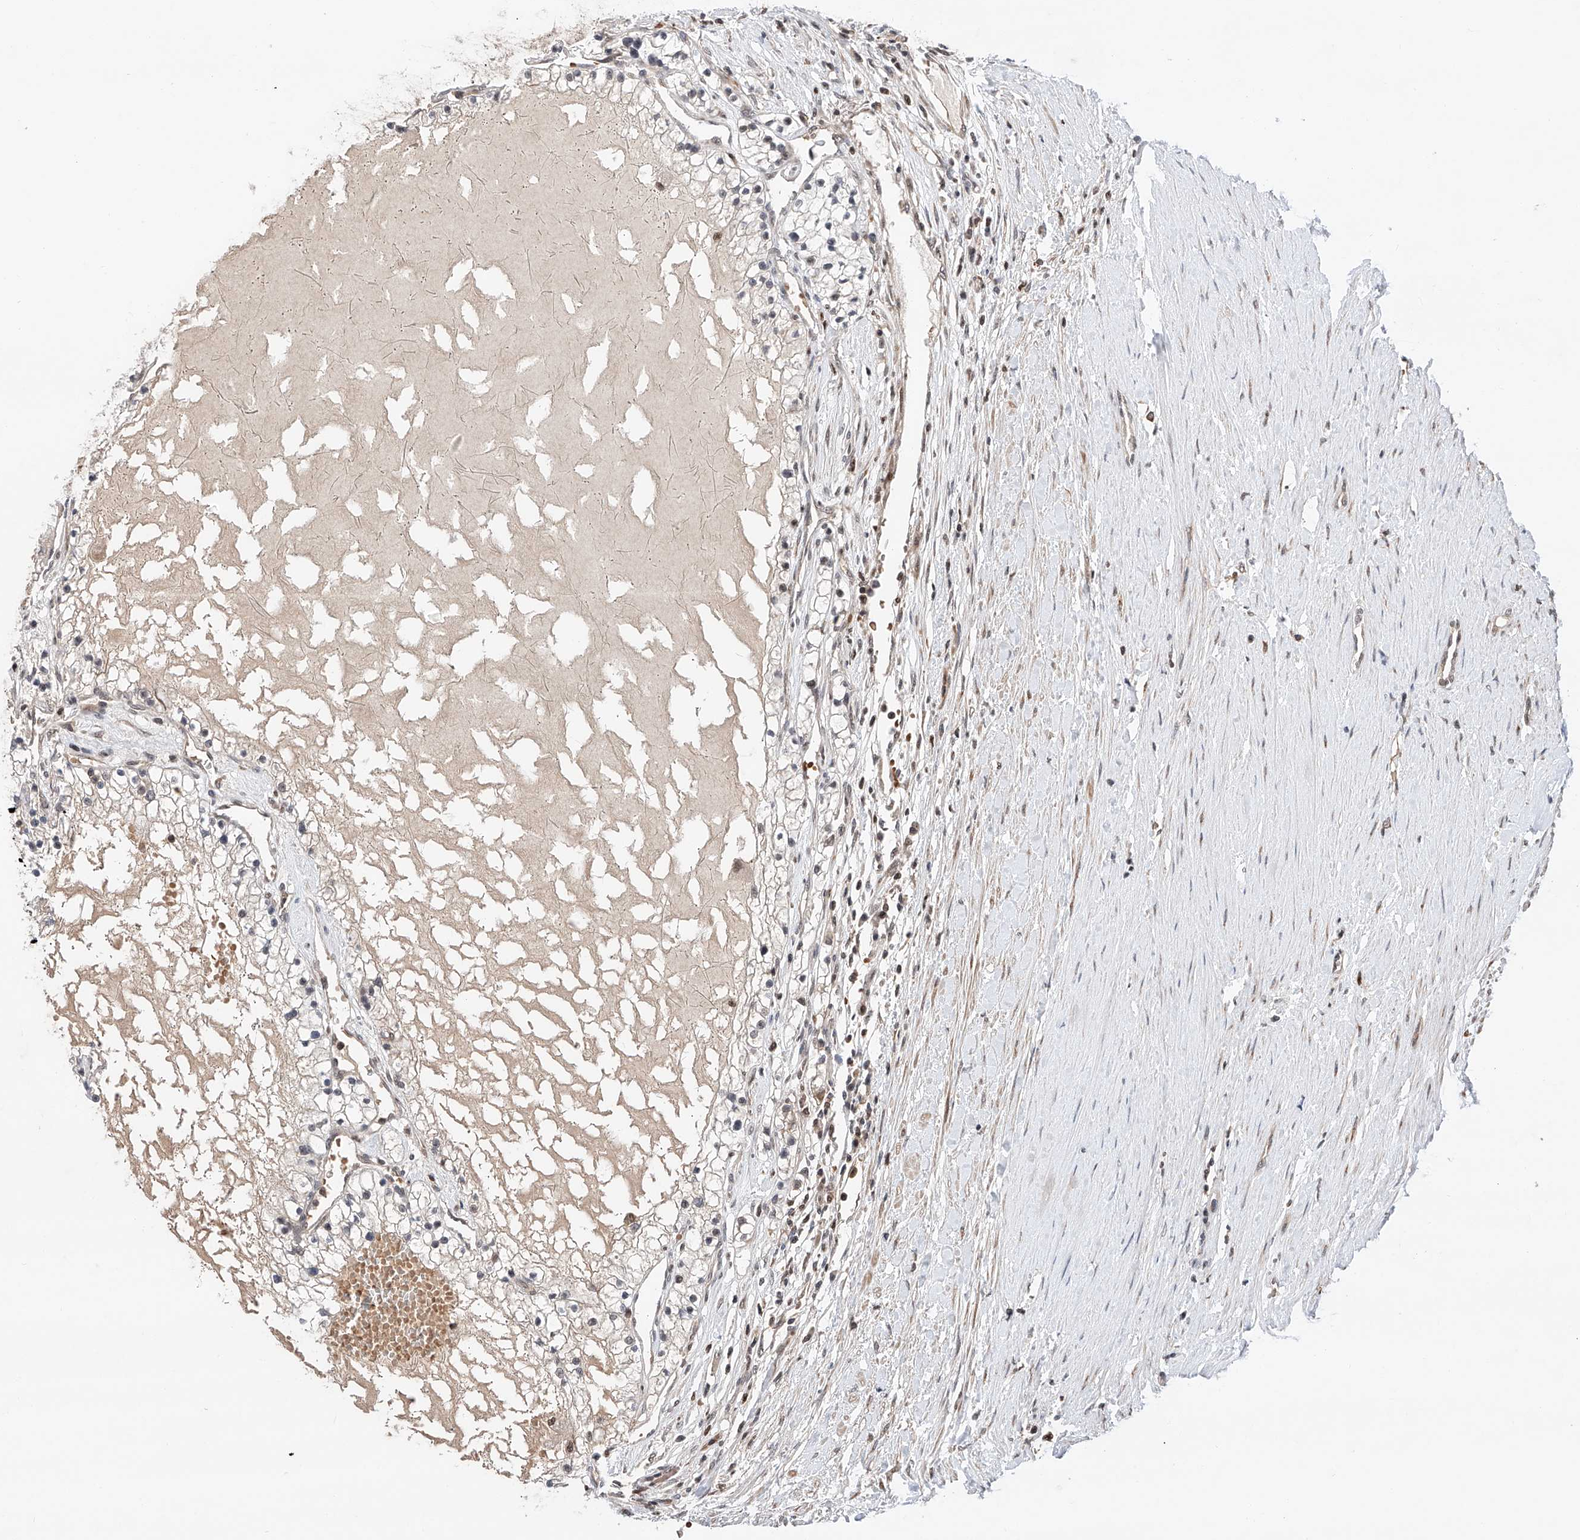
{"staining": {"intensity": "negative", "quantity": "none", "location": "none"}, "tissue": "renal cancer", "cell_type": "Tumor cells", "image_type": "cancer", "snomed": [{"axis": "morphology", "description": "Normal tissue, NOS"}, {"axis": "morphology", "description": "Adenocarcinoma, NOS"}, {"axis": "topography", "description": "Kidney"}], "caption": "Protein analysis of renal cancer reveals no significant expression in tumor cells.", "gene": "SNRNP200", "patient": {"sex": "male", "age": 68}}